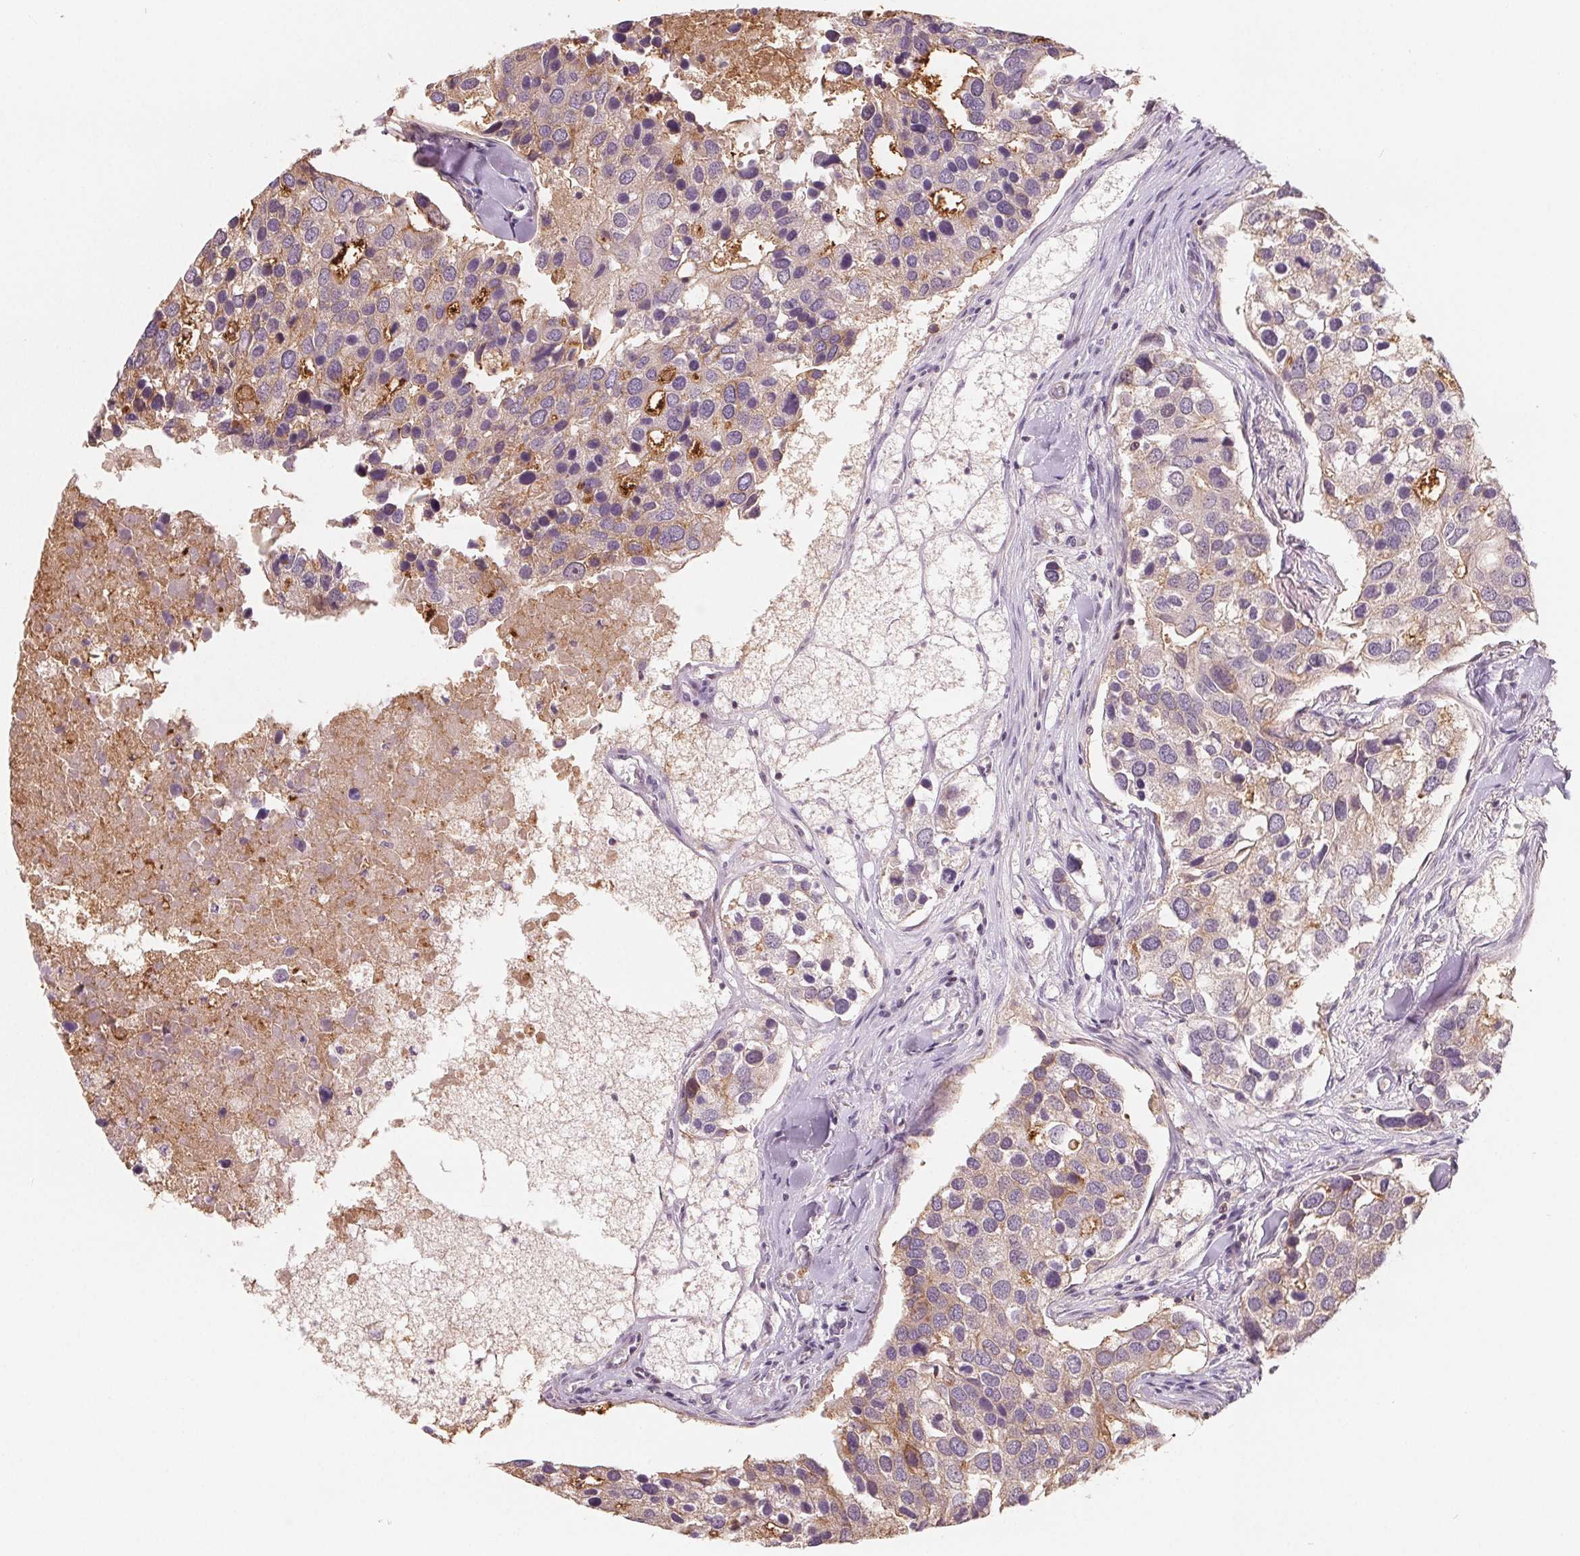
{"staining": {"intensity": "weak", "quantity": "<25%", "location": "cytoplasmic/membranous"}, "tissue": "breast cancer", "cell_type": "Tumor cells", "image_type": "cancer", "snomed": [{"axis": "morphology", "description": "Duct carcinoma"}, {"axis": "topography", "description": "Breast"}], "caption": "Protein analysis of breast cancer (intraductal carcinoma) shows no significant expression in tumor cells.", "gene": "VTCN1", "patient": {"sex": "female", "age": 83}}